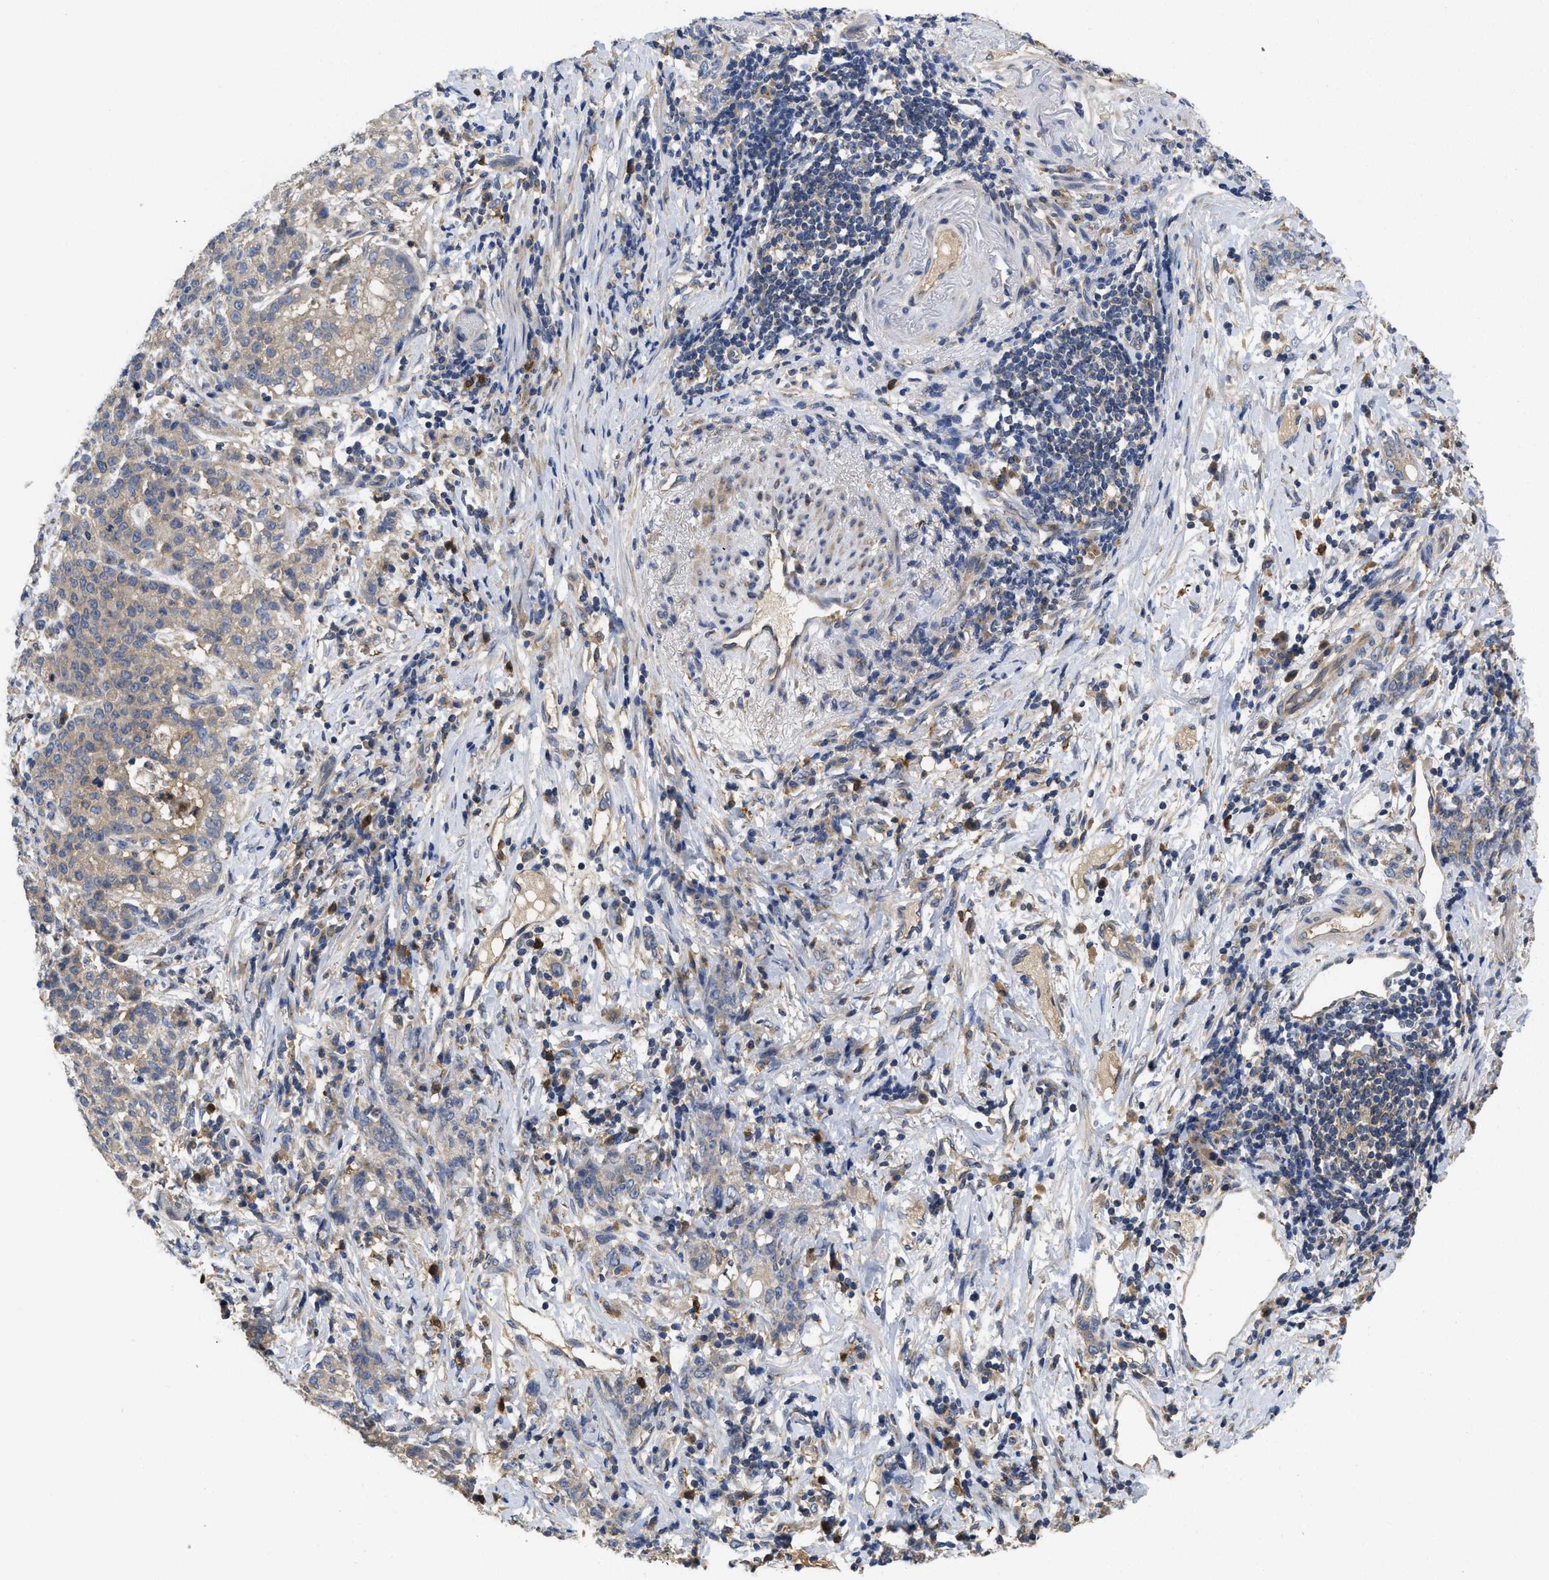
{"staining": {"intensity": "weak", "quantity": "<25%", "location": "cytoplasmic/membranous"}, "tissue": "stomach cancer", "cell_type": "Tumor cells", "image_type": "cancer", "snomed": [{"axis": "morphology", "description": "Adenocarcinoma, NOS"}, {"axis": "topography", "description": "Stomach, lower"}], "caption": "There is no significant positivity in tumor cells of stomach cancer (adenocarcinoma).", "gene": "RNF216", "patient": {"sex": "male", "age": 88}}